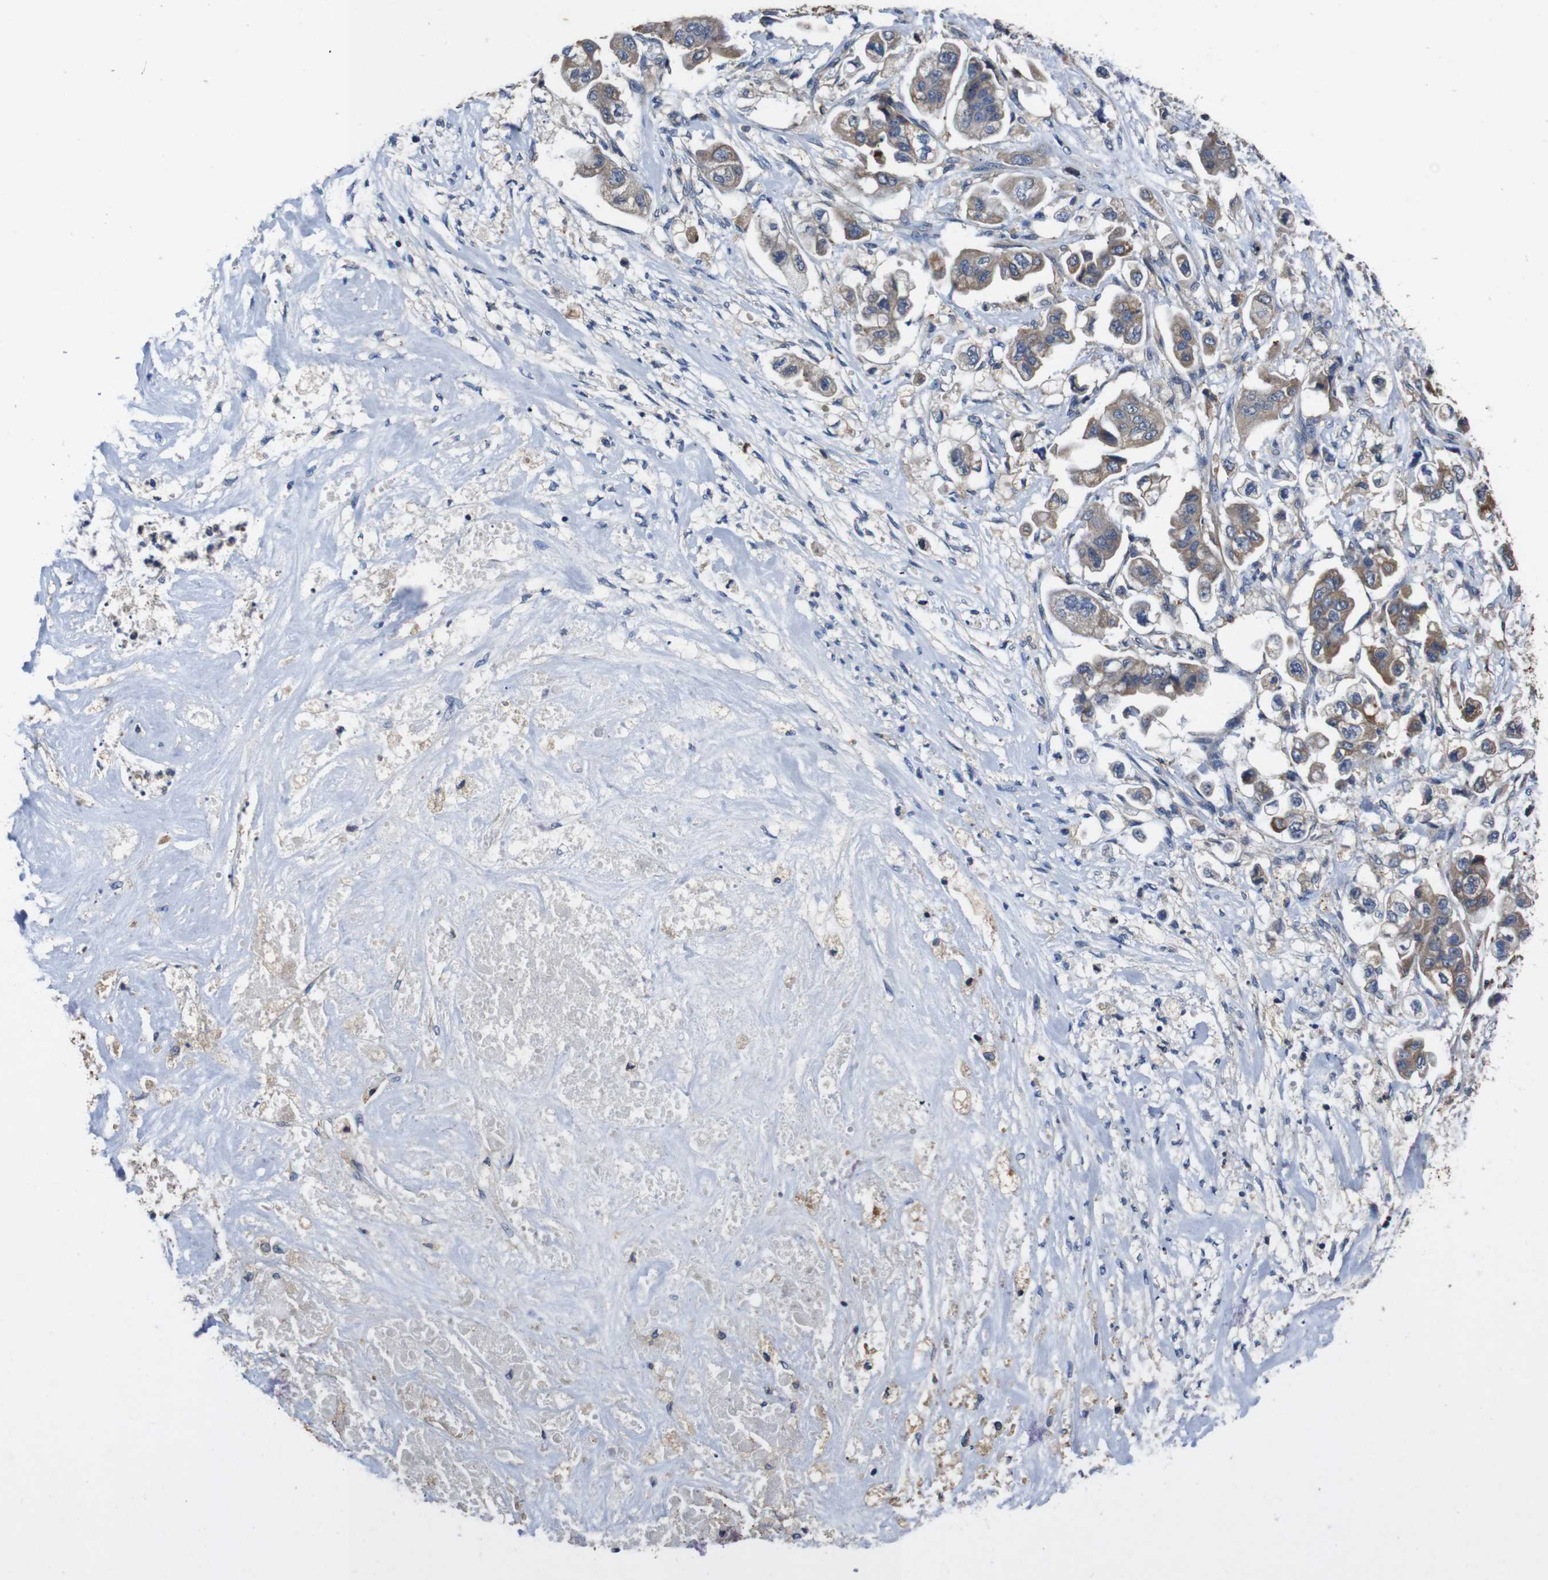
{"staining": {"intensity": "moderate", "quantity": ">75%", "location": "cytoplasmic/membranous"}, "tissue": "stomach cancer", "cell_type": "Tumor cells", "image_type": "cancer", "snomed": [{"axis": "morphology", "description": "Adenocarcinoma, NOS"}, {"axis": "topography", "description": "Stomach"}], "caption": "Tumor cells demonstrate moderate cytoplasmic/membranous positivity in about >75% of cells in stomach adenocarcinoma.", "gene": "GLIPR1", "patient": {"sex": "male", "age": 62}}